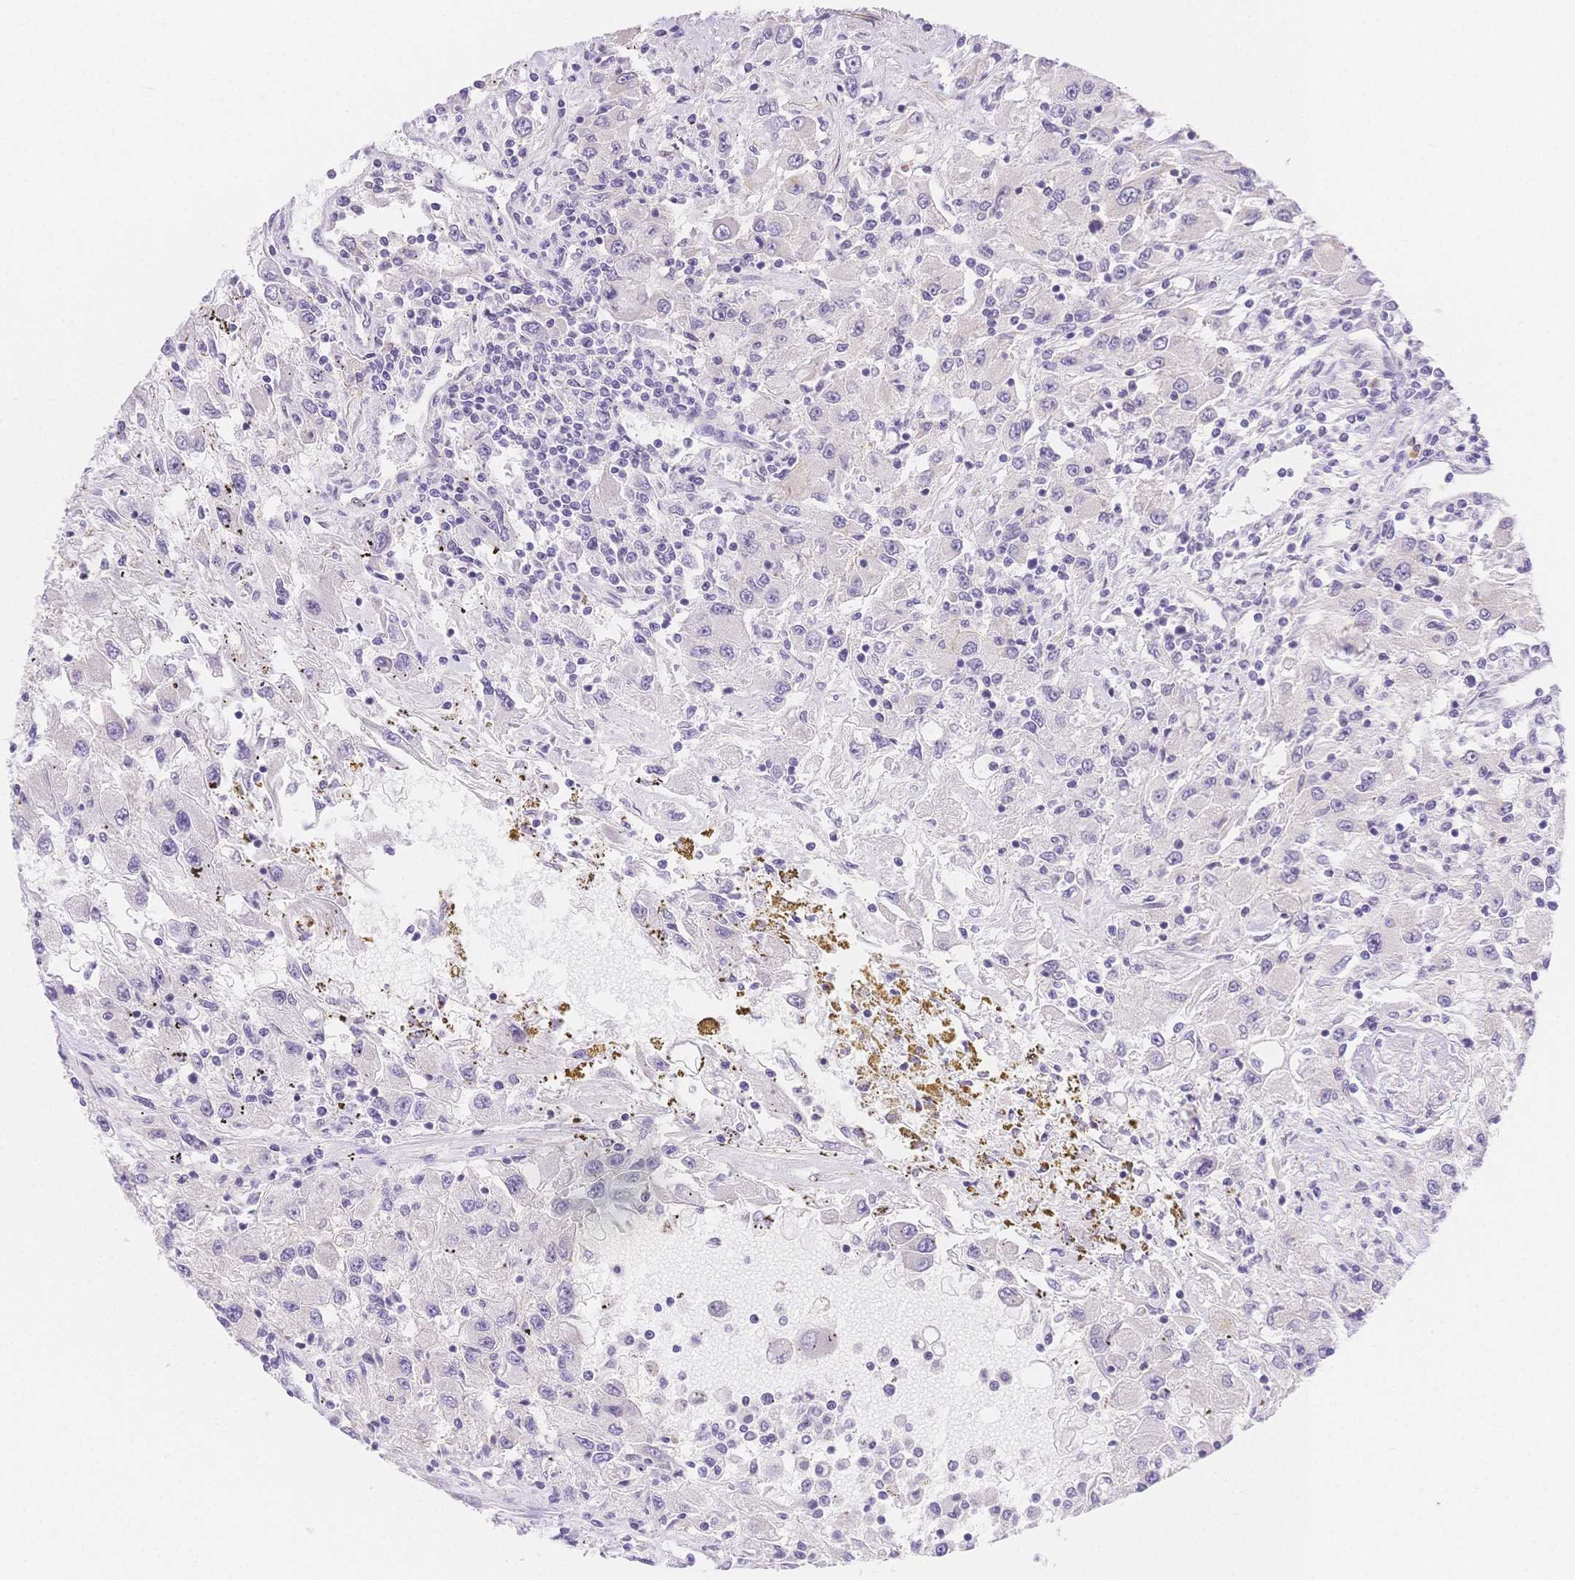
{"staining": {"intensity": "negative", "quantity": "none", "location": "none"}, "tissue": "renal cancer", "cell_type": "Tumor cells", "image_type": "cancer", "snomed": [{"axis": "morphology", "description": "Adenocarcinoma, NOS"}, {"axis": "topography", "description": "Kidney"}], "caption": "Tumor cells are negative for protein expression in human adenocarcinoma (renal).", "gene": "CSN1S1", "patient": {"sex": "female", "age": 67}}